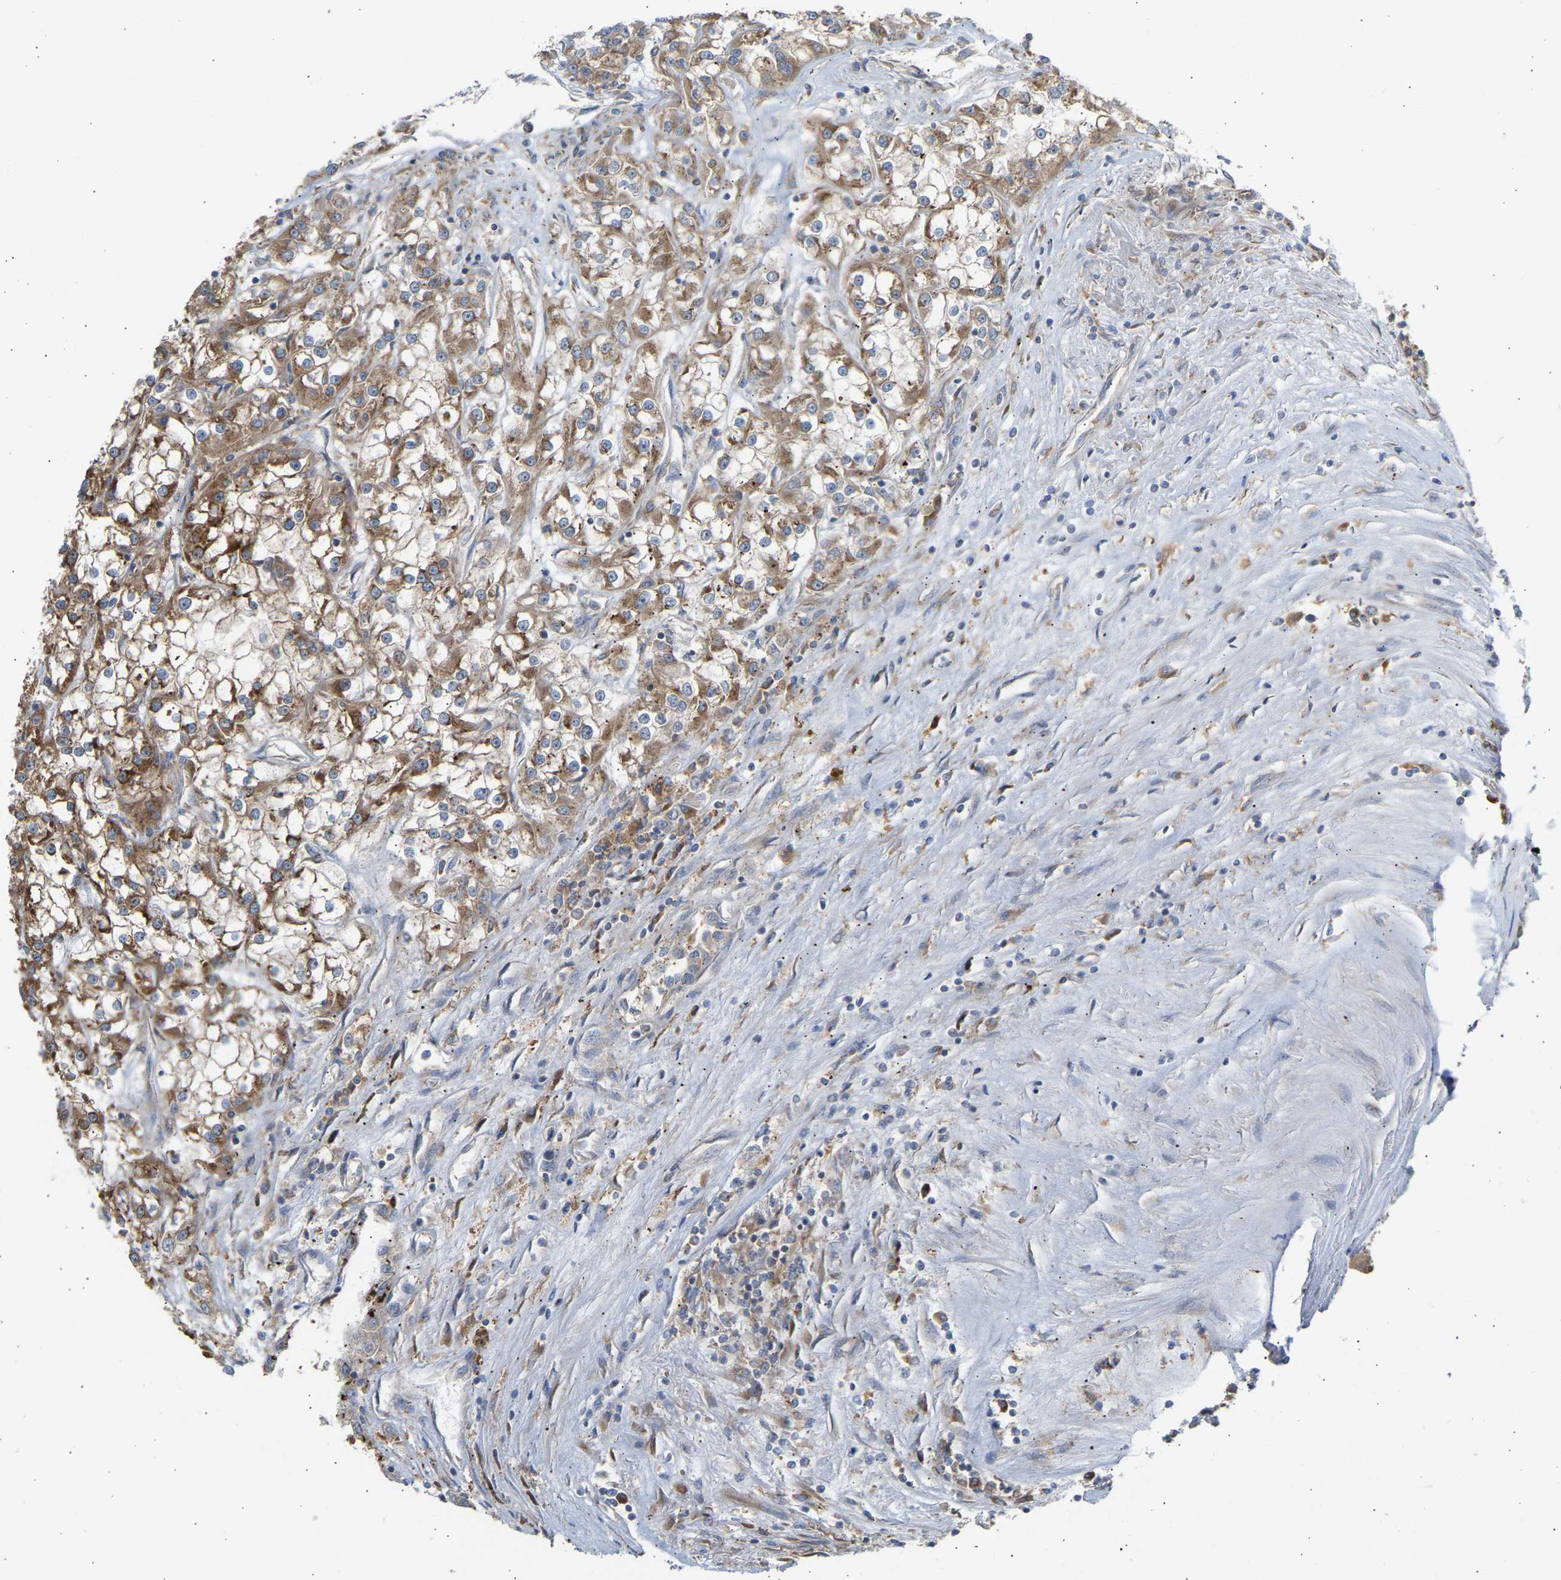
{"staining": {"intensity": "moderate", "quantity": ">75%", "location": "cytoplasmic/membranous"}, "tissue": "renal cancer", "cell_type": "Tumor cells", "image_type": "cancer", "snomed": [{"axis": "morphology", "description": "Adenocarcinoma, NOS"}, {"axis": "topography", "description": "Kidney"}], "caption": "Approximately >75% of tumor cells in renal adenocarcinoma exhibit moderate cytoplasmic/membranous protein positivity as visualized by brown immunohistochemical staining.", "gene": "GCN1", "patient": {"sex": "female", "age": 52}}